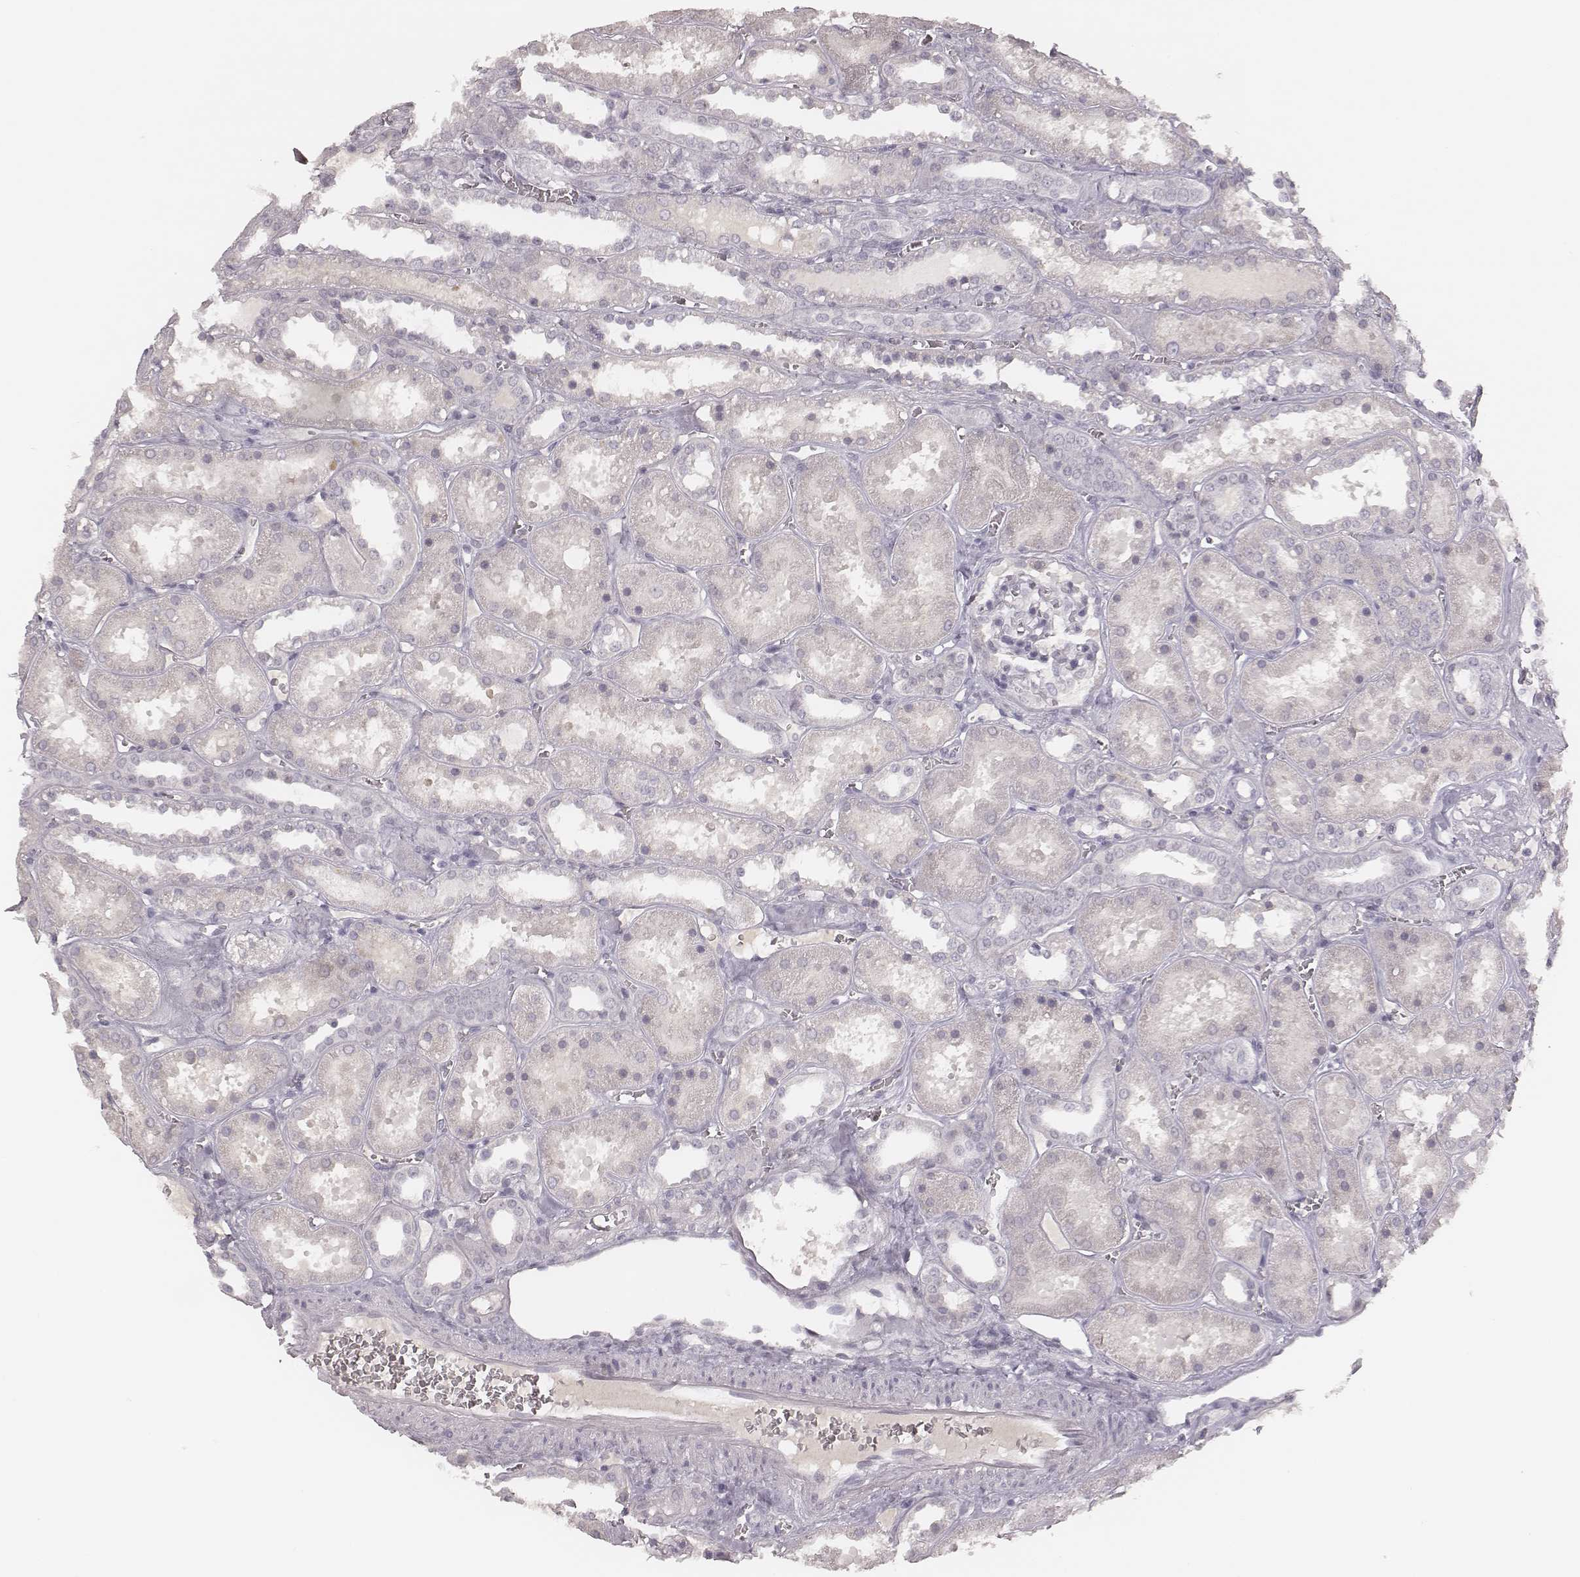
{"staining": {"intensity": "negative", "quantity": "none", "location": "none"}, "tissue": "kidney", "cell_type": "Cells in glomeruli", "image_type": "normal", "snomed": [{"axis": "morphology", "description": "Normal tissue, NOS"}, {"axis": "topography", "description": "Kidney"}], "caption": "This is an immunohistochemistry image of normal human kidney. There is no staining in cells in glomeruli.", "gene": "MSX1", "patient": {"sex": "female", "age": 41}}